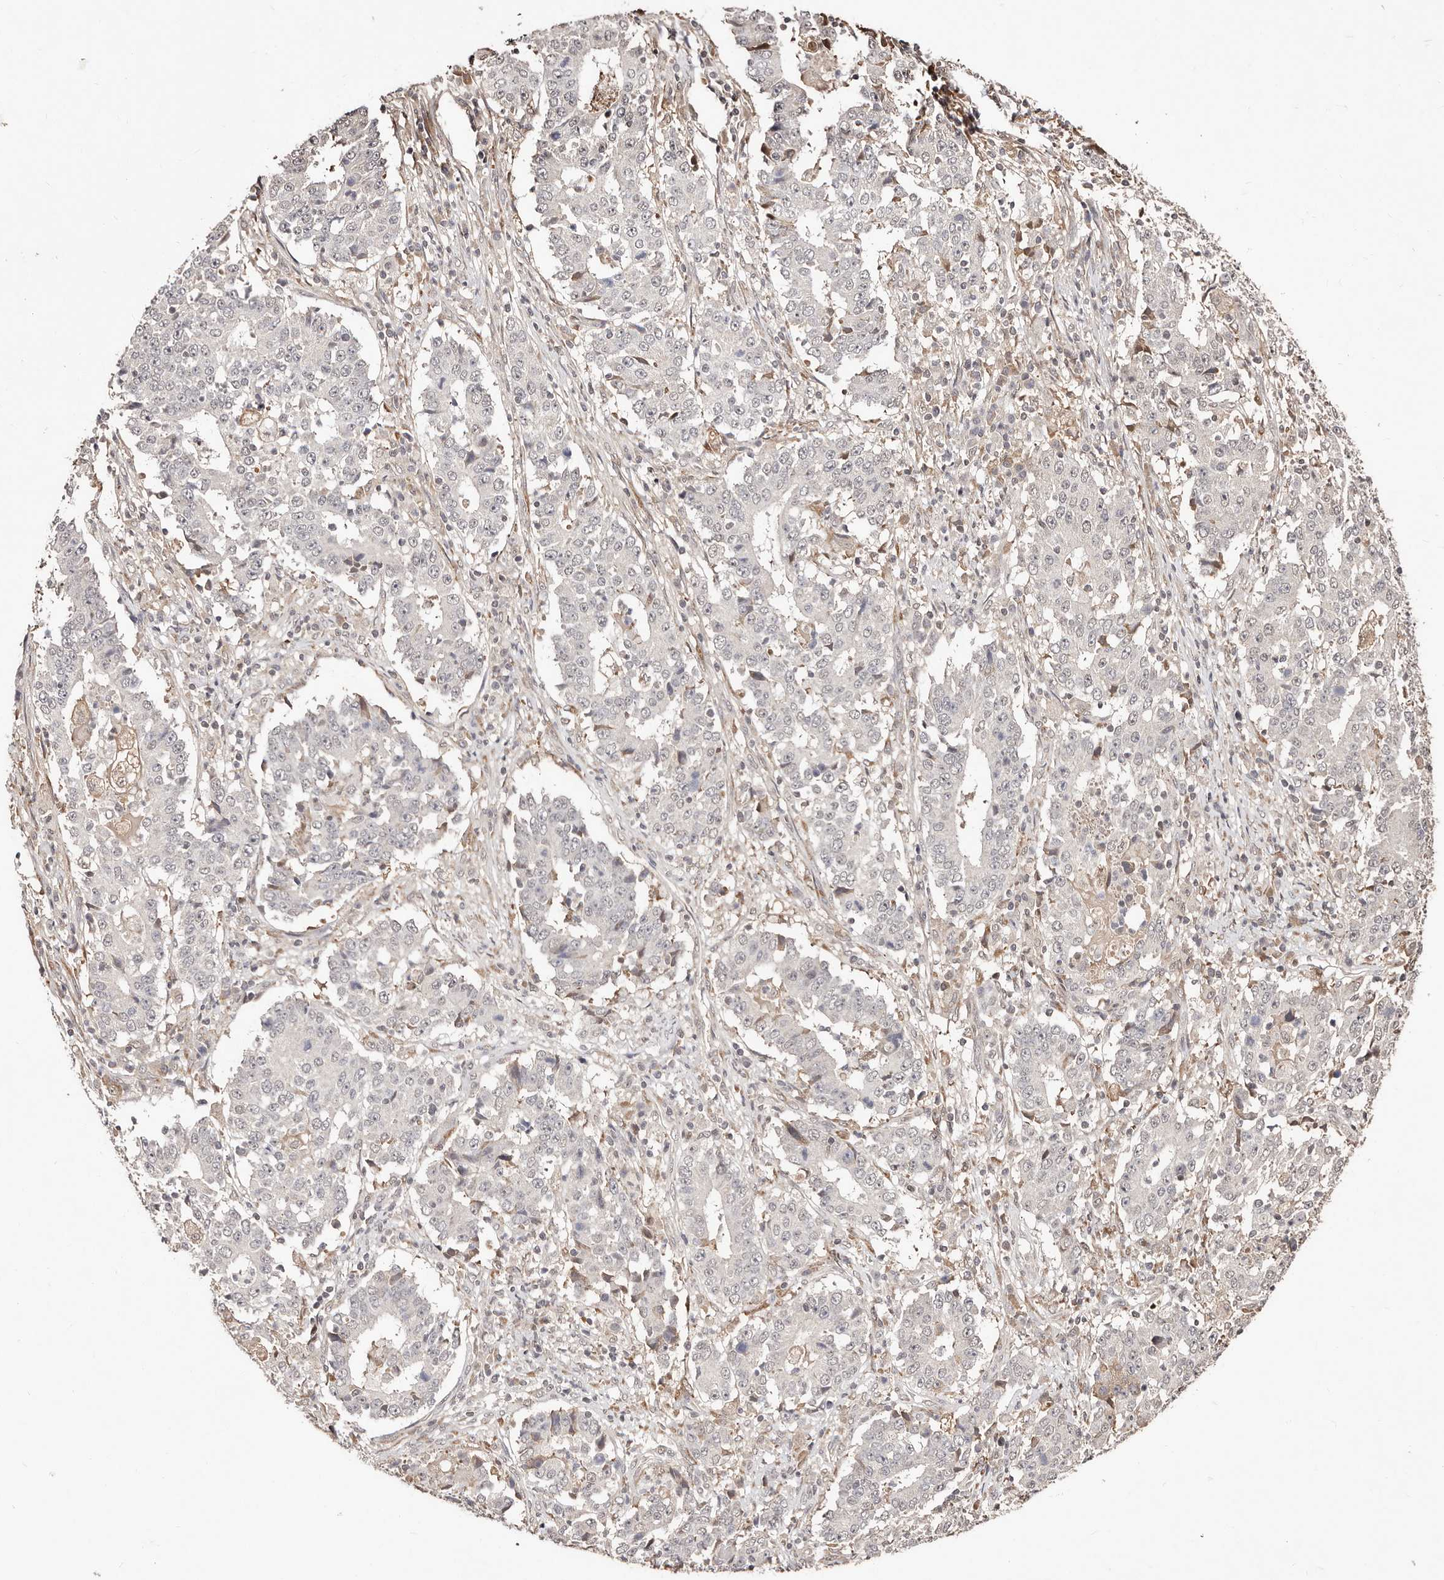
{"staining": {"intensity": "negative", "quantity": "none", "location": "none"}, "tissue": "stomach cancer", "cell_type": "Tumor cells", "image_type": "cancer", "snomed": [{"axis": "morphology", "description": "Adenocarcinoma, NOS"}, {"axis": "topography", "description": "Stomach"}], "caption": "Human adenocarcinoma (stomach) stained for a protein using immunohistochemistry (IHC) displays no positivity in tumor cells.", "gene": "BICRAL", "patient": {"sex": "male", "age": 59}}